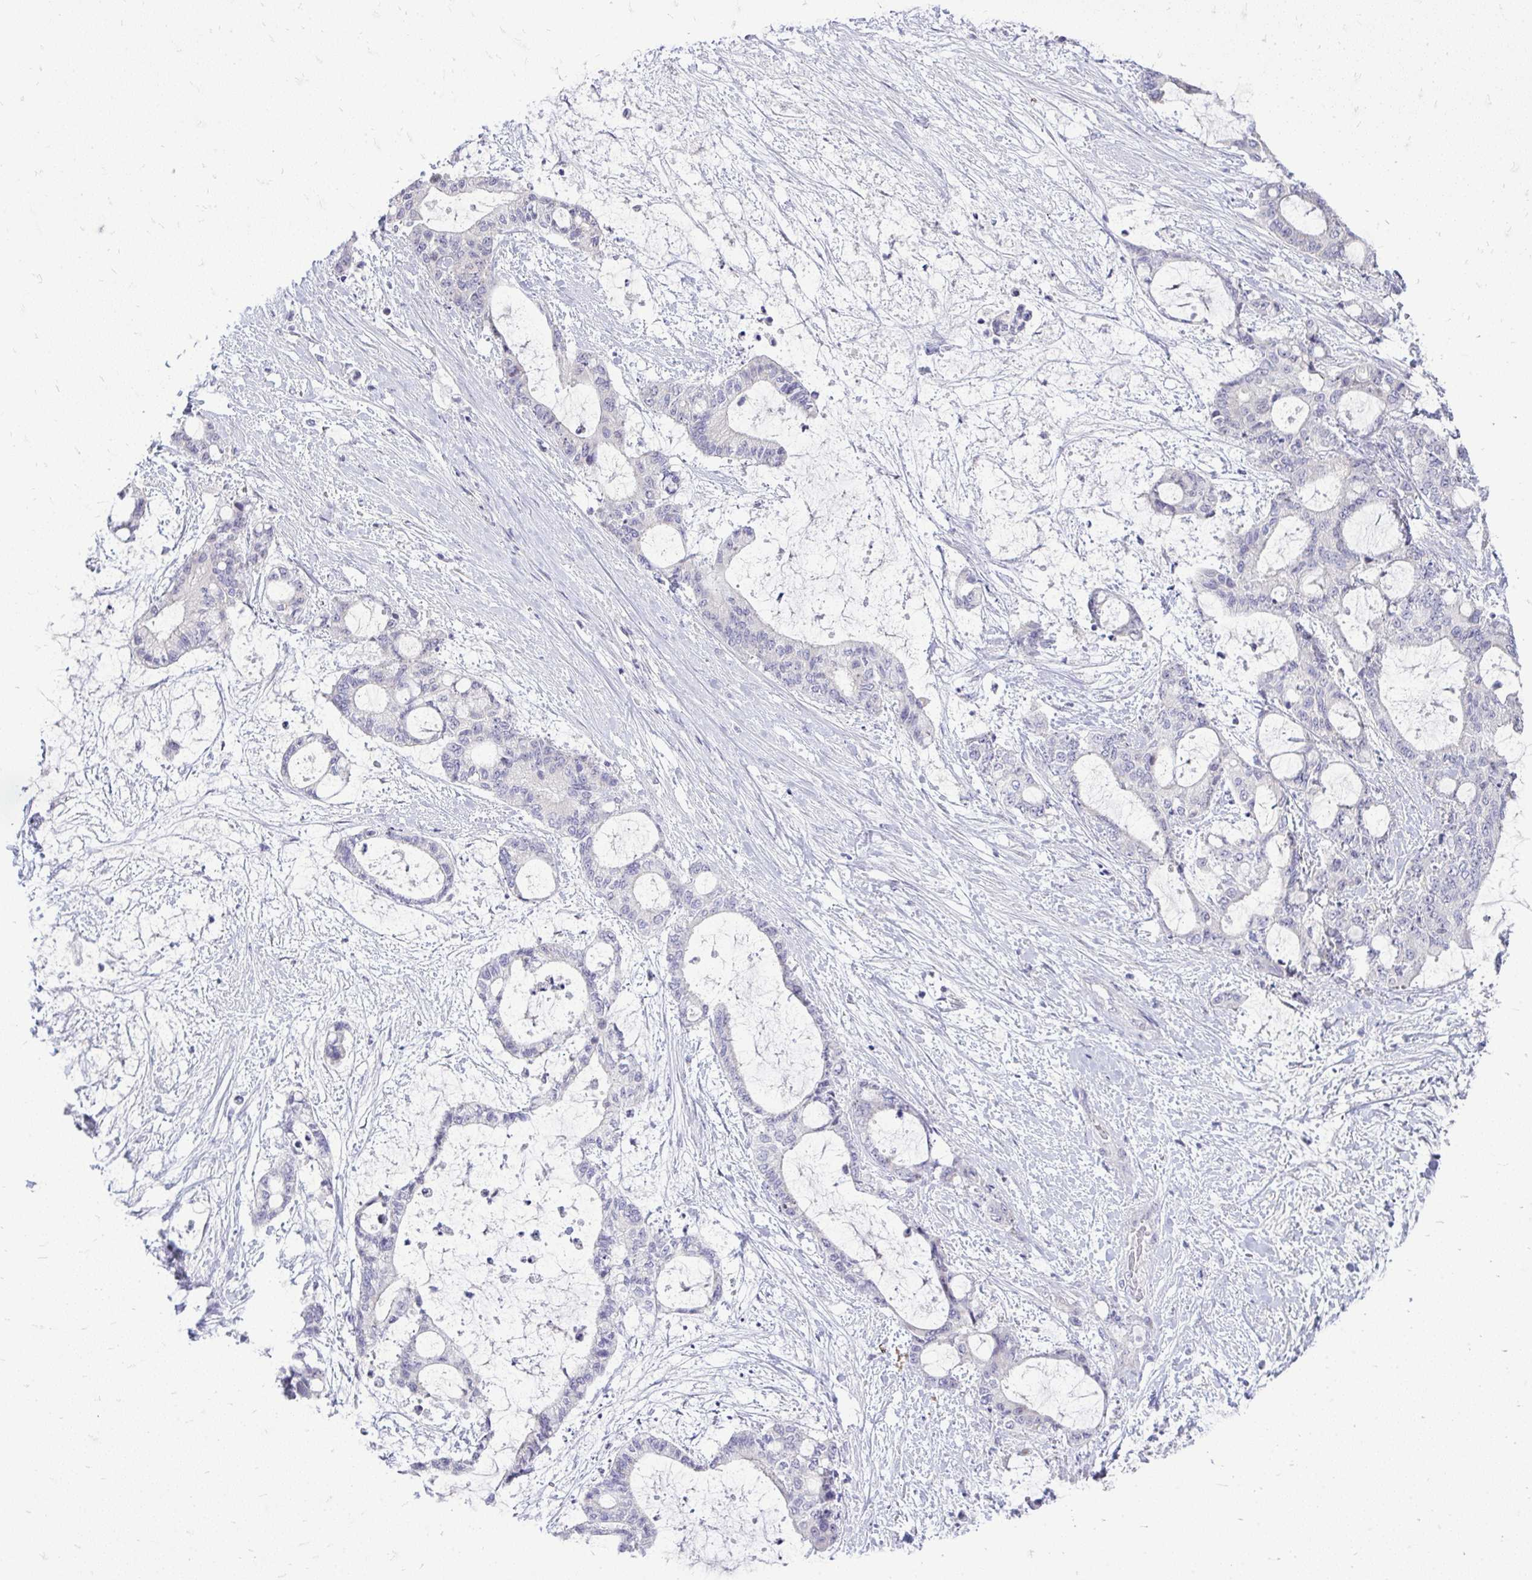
{"staining": {"intensity": "negative", "quantity": "none", "location": "none"}, "tissue": "liver cancer", "cell_type": "Tumor cells", "image_type": "cancer", "snomed": [{"axis": "morphology", "description": "Normal tissue, NOS"}, {"axis": "morphology", "description": "Cholangiocarcinoma"}, {"axis": "topography", "description": "Liver"}, {"axis": "topography", "description": "Peripheral nerve tissue"}], "caption": "This is an immunohistochemistry (IHC) photomicrograph of human liver cancer (cholangiocarcinoma). There is no expression in tumor cells.", "gene": "OR8D1", "patient": {"sex": "female", "age": 73}}